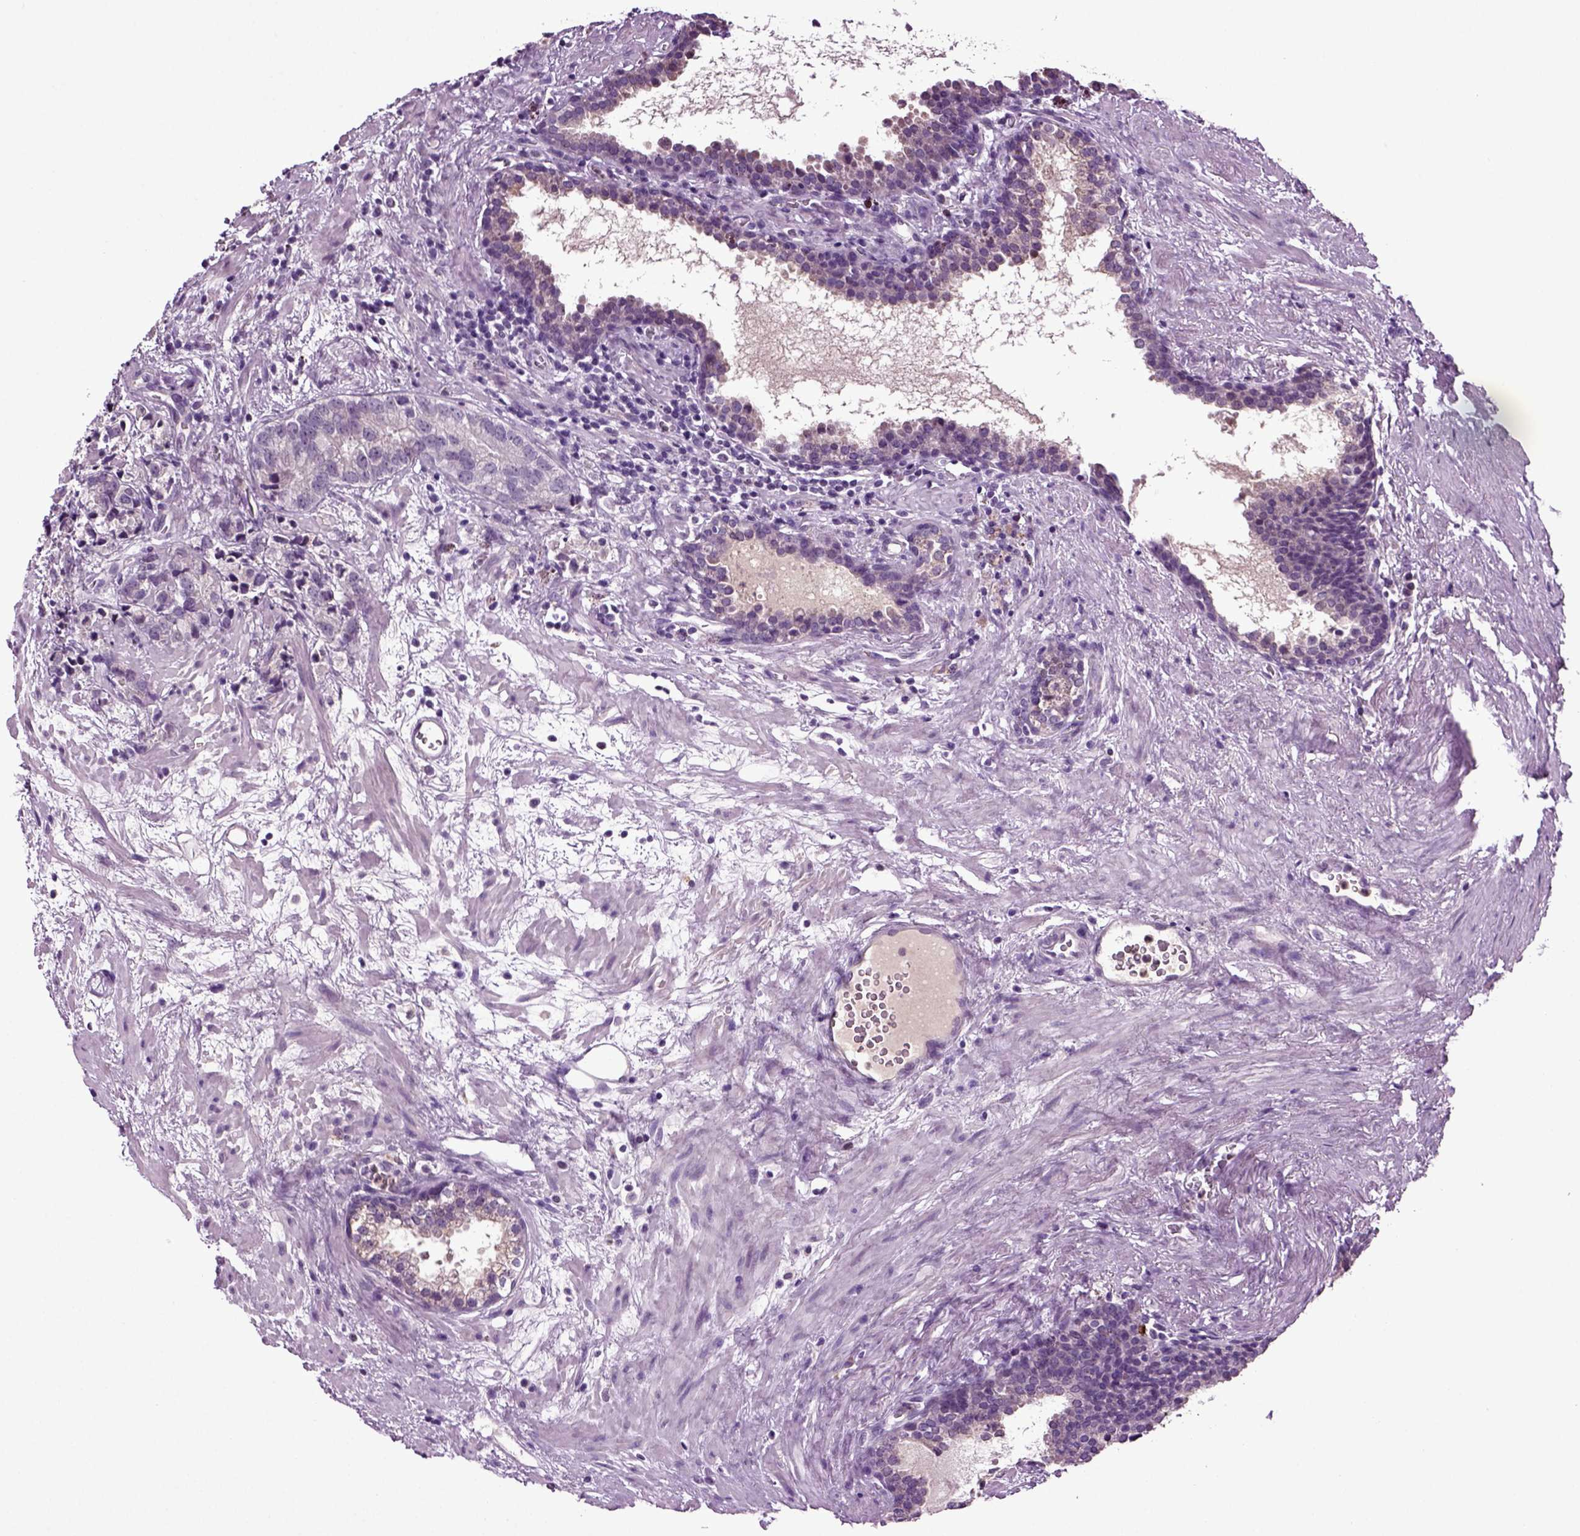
{"staining": {"intensity": "negative", "quantity": "none", "location": "none"}, "tissue": "prostate cancer", "cell_type": "Tumor cells", "image_type": "cancer", "snomed": [{"axis": "morphology", "description": "Adenocarcinoma, NOS"}, {"axis": "topography", "description": "Prostate and seminal vesicle, NOS"}], "caption": "Protein analysis of prostate adenocarcinoma exhibits no significant expression in tumor cells. (DAB (3,3'-diaminobenzidine) immunohistochemistry (IHC), high magnification).", "gene": "FGF11", "patient": {"sex": "male", "age": 63}}